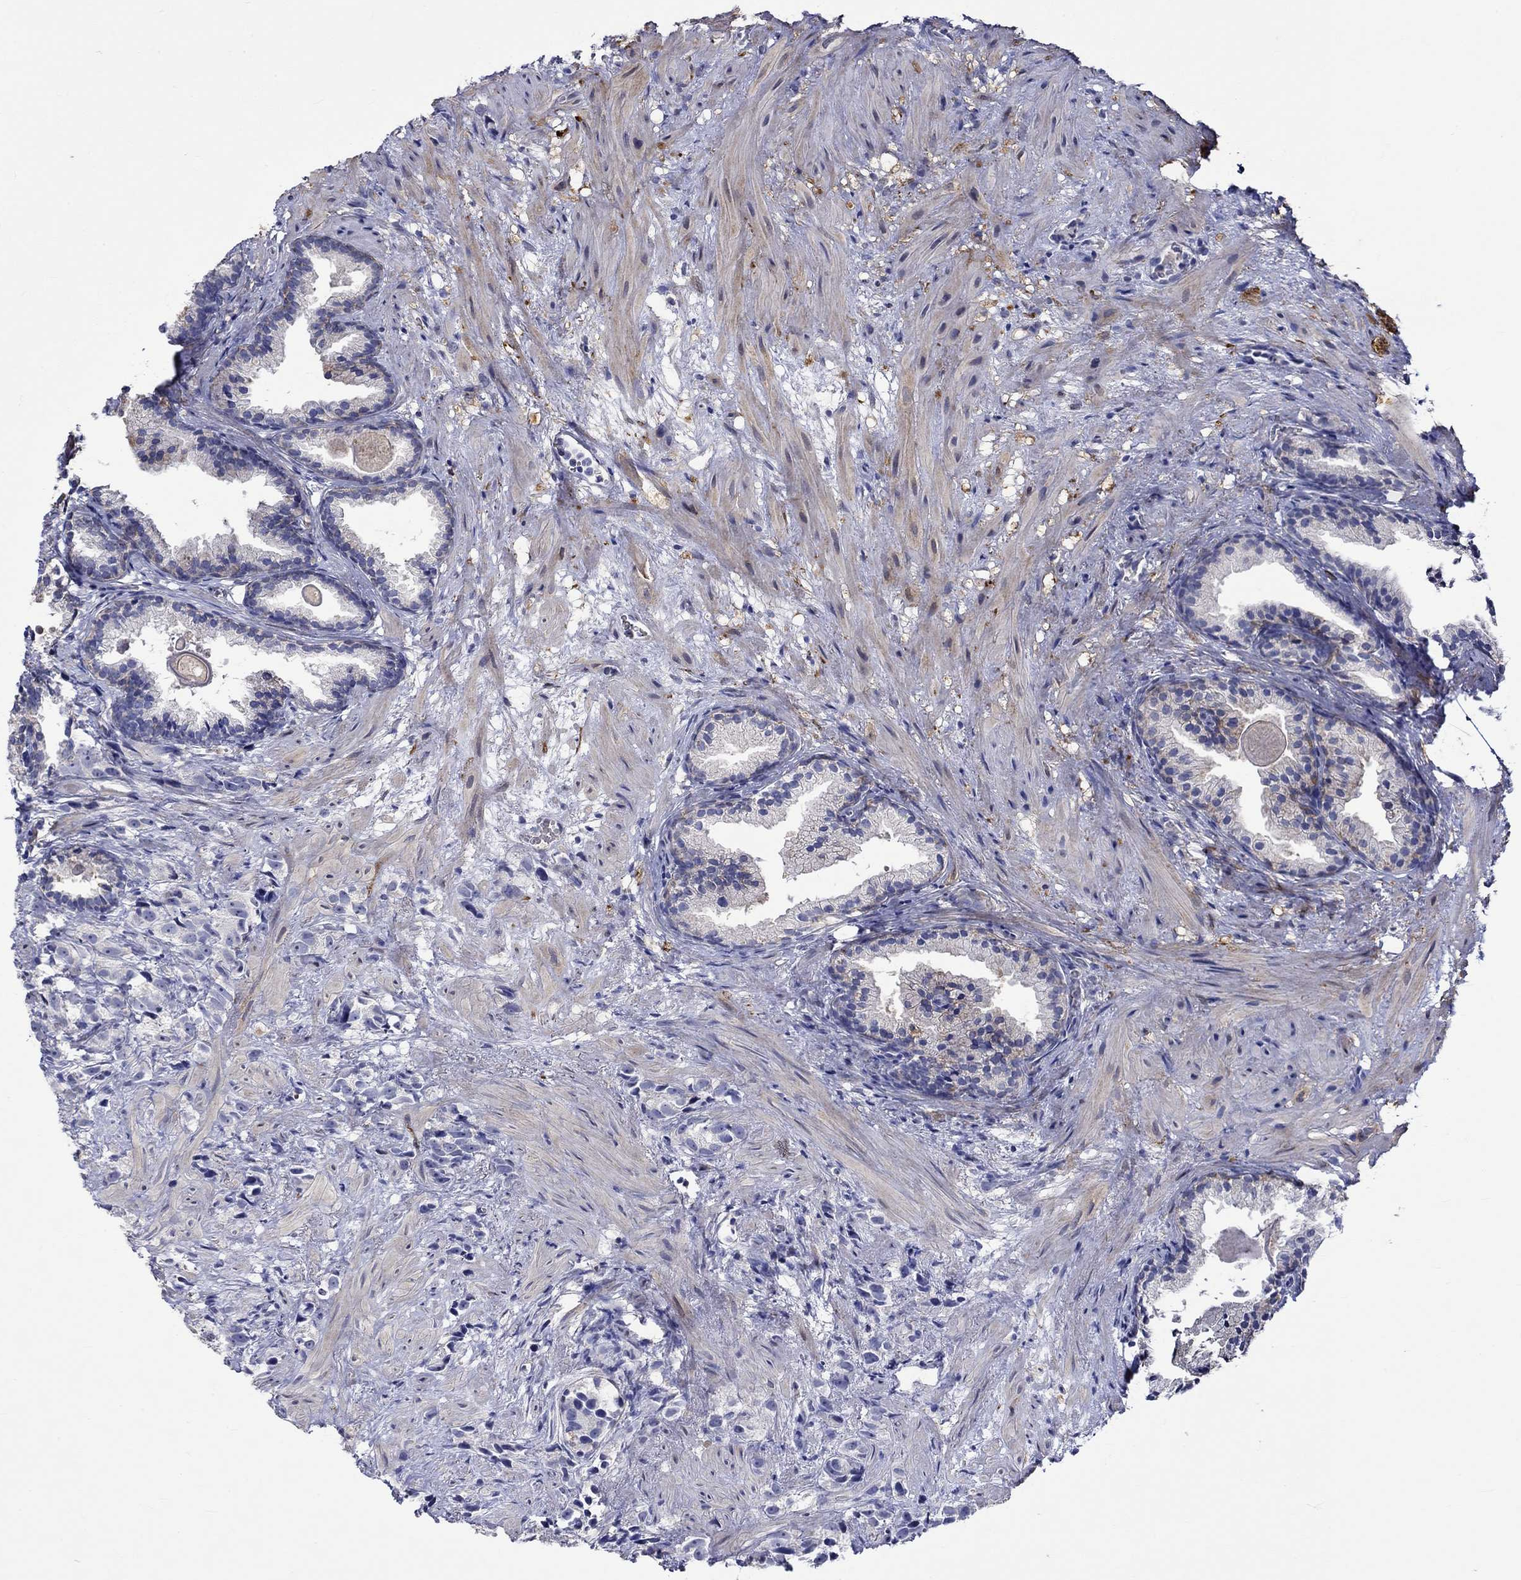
{"staining": {"intensity": "negative", "quantity": "none", "location": "none"}, "tissue": "prostate cancer", "cell_type": "Tumor cells", "image_type": "cancer", "snomed": [{"axis": "morphology", "description": "Adenocarcinoma, High grade"}, {"axis": "topography", "description": "Prostate"}], "caption": "Immunohistochemistry (IHC) of human prostate cancer reveals no positivity in tumor cells.", "gene": "CRYAB", "patient": {"sex": "male", "age": 90}}